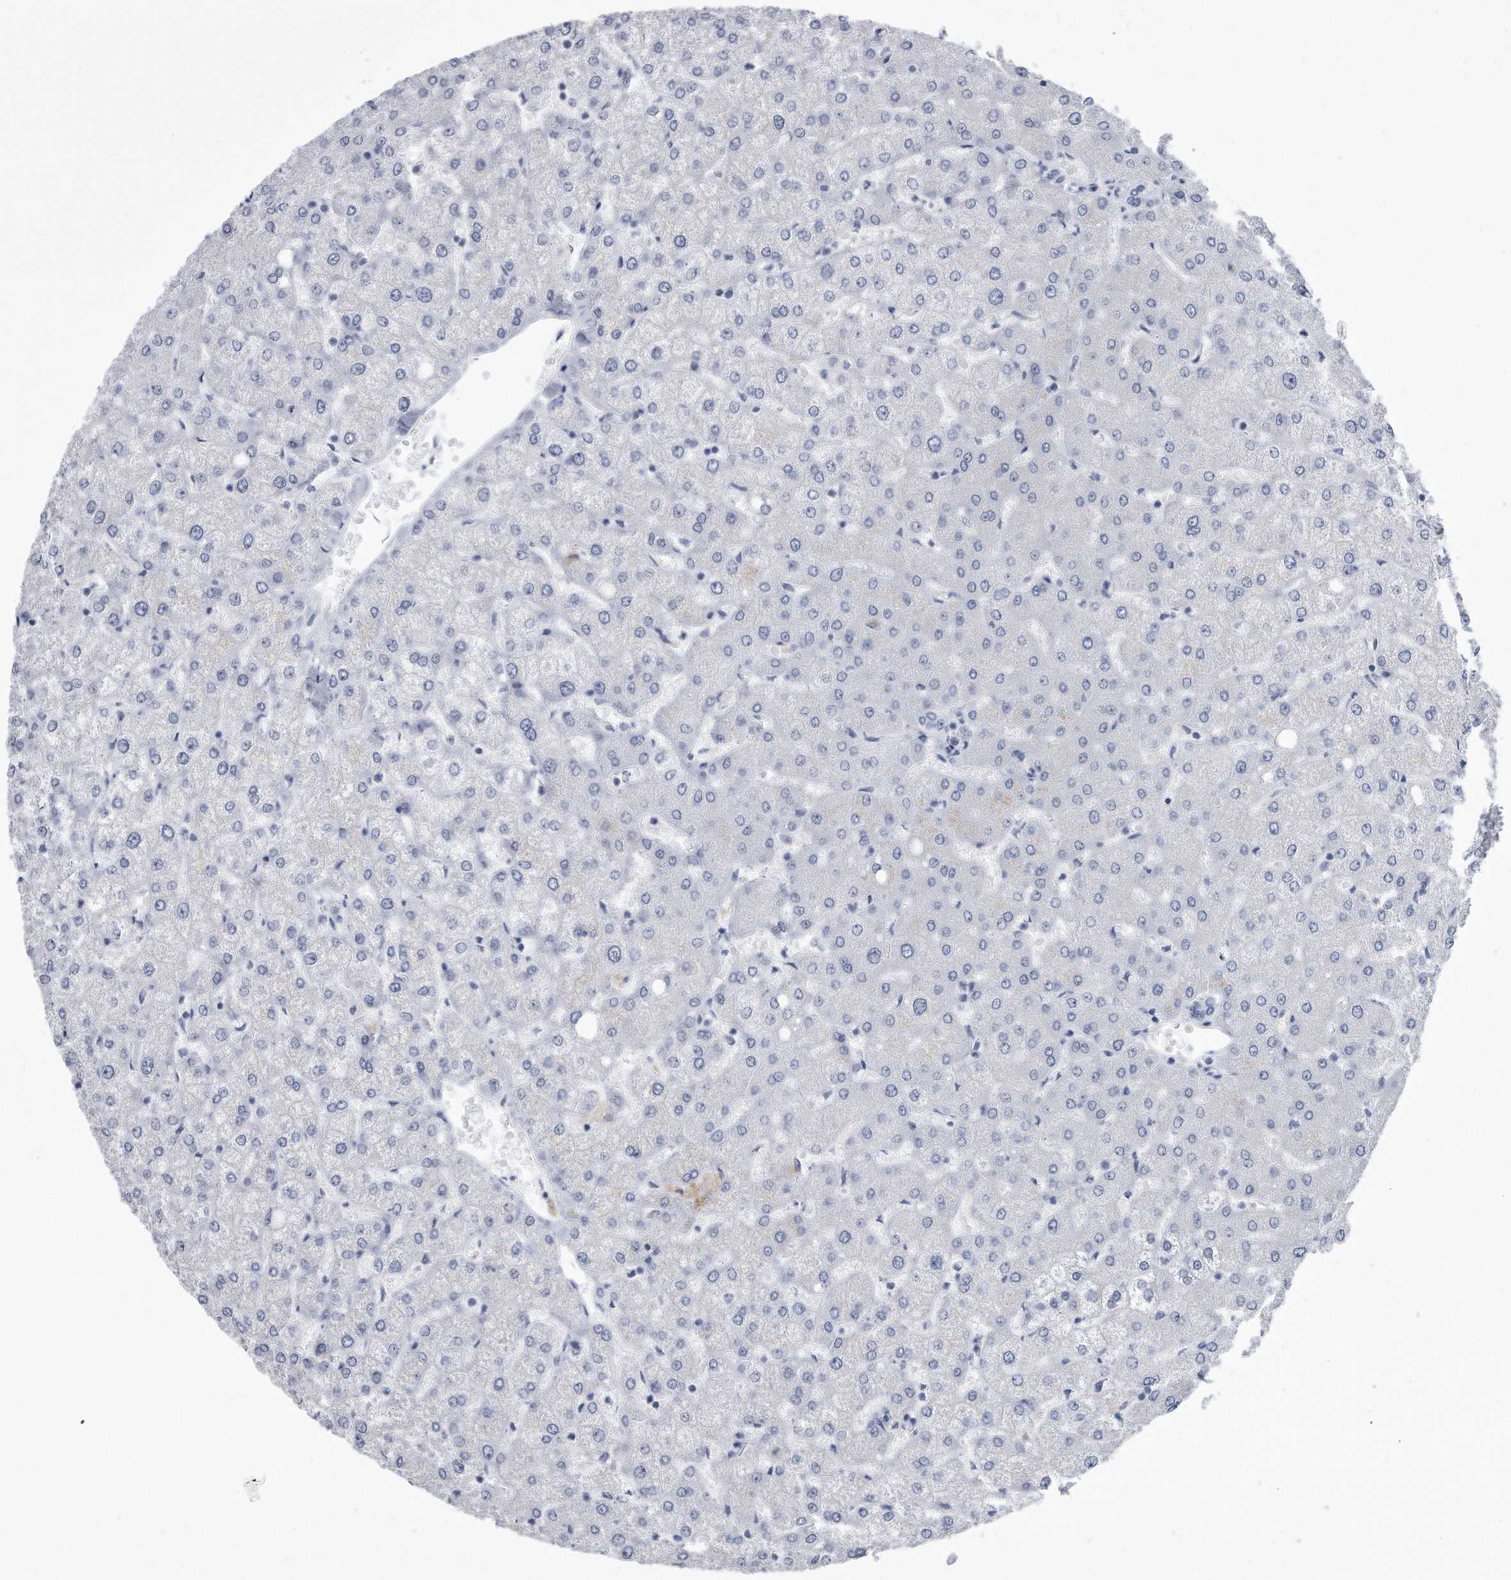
{"staining": {"intensity": "negative", "quantity": "none", "location": "none"}, "tissue": "liver", "cell_type": "Cholangiocytes", "image_type": "normal", "snomed": [{"axis": "morphology", "description": "Normal tissue, NOS"}, {"axis": "topography", "description": "Liver"}], "caption": "The IHC histopathology image has no significant expression in cholangiocytes of liver. (Brightfield microscopy of DAB IHC at high magnification).", "gene": "PYGB", "patient": {"sex": "female", "age": 54}}